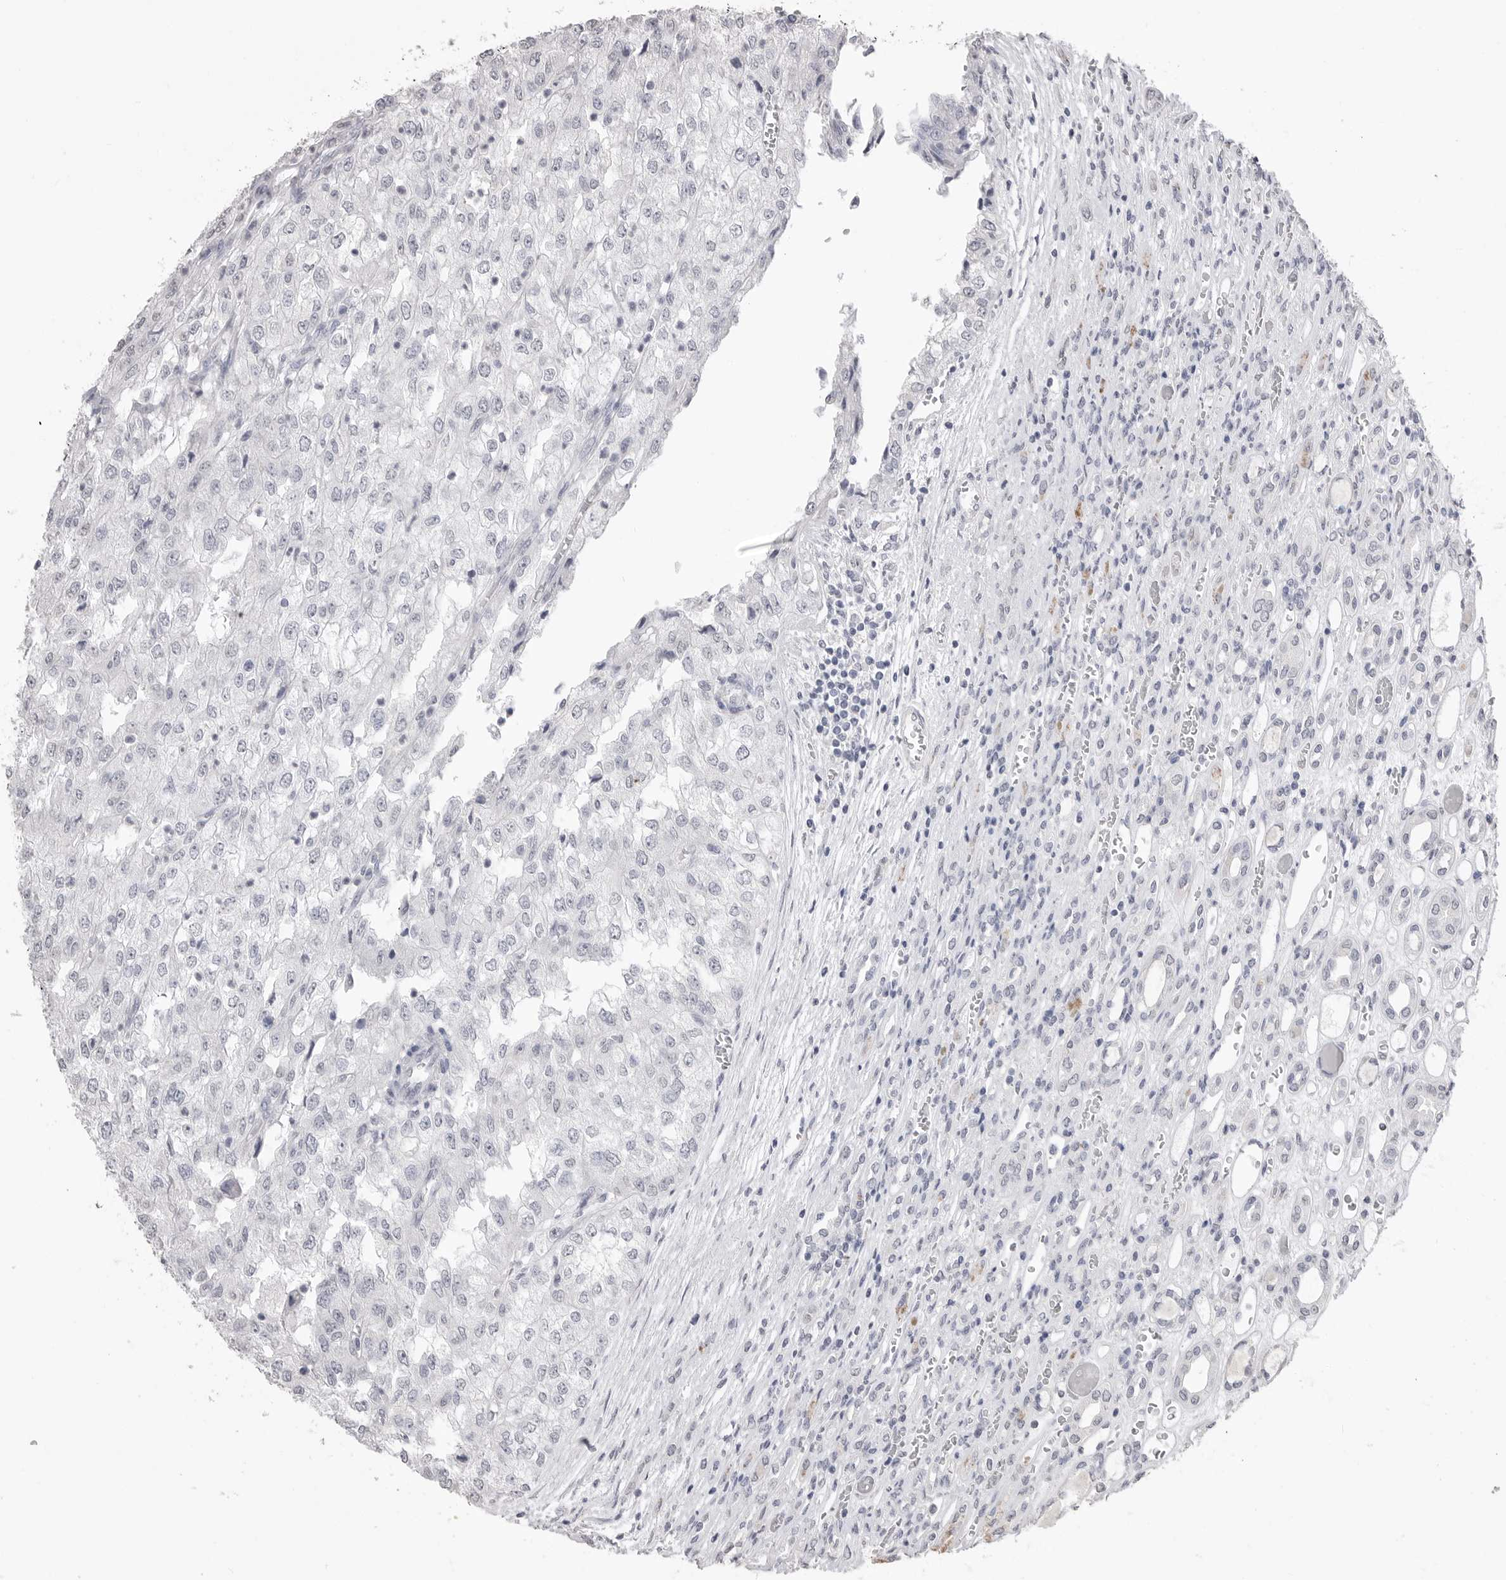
{"staining": {"intensity": "negative", "quantity": "none", "location": "none"}, "tissue": "renal cancer", "cell_type": "Tumor cells", "image_type": "cancer", "snomed": [{"axis": "morphology", "description": "Adenocarcinoma, NOS"}, {"axis": "topography", "description": "Kidney"}], "caption": "DAB (3,3'-diaminobenzidine) immunohistochemical staining of adenocarcinoma (renal) demonstrates no significant expression in tumor cells. The staining is performed using DAB brown chromogen with nuclei counter-stained in using hematoxylin.", "gene": "ICAM5", "patient": {"sex": "female", "age": 54}}